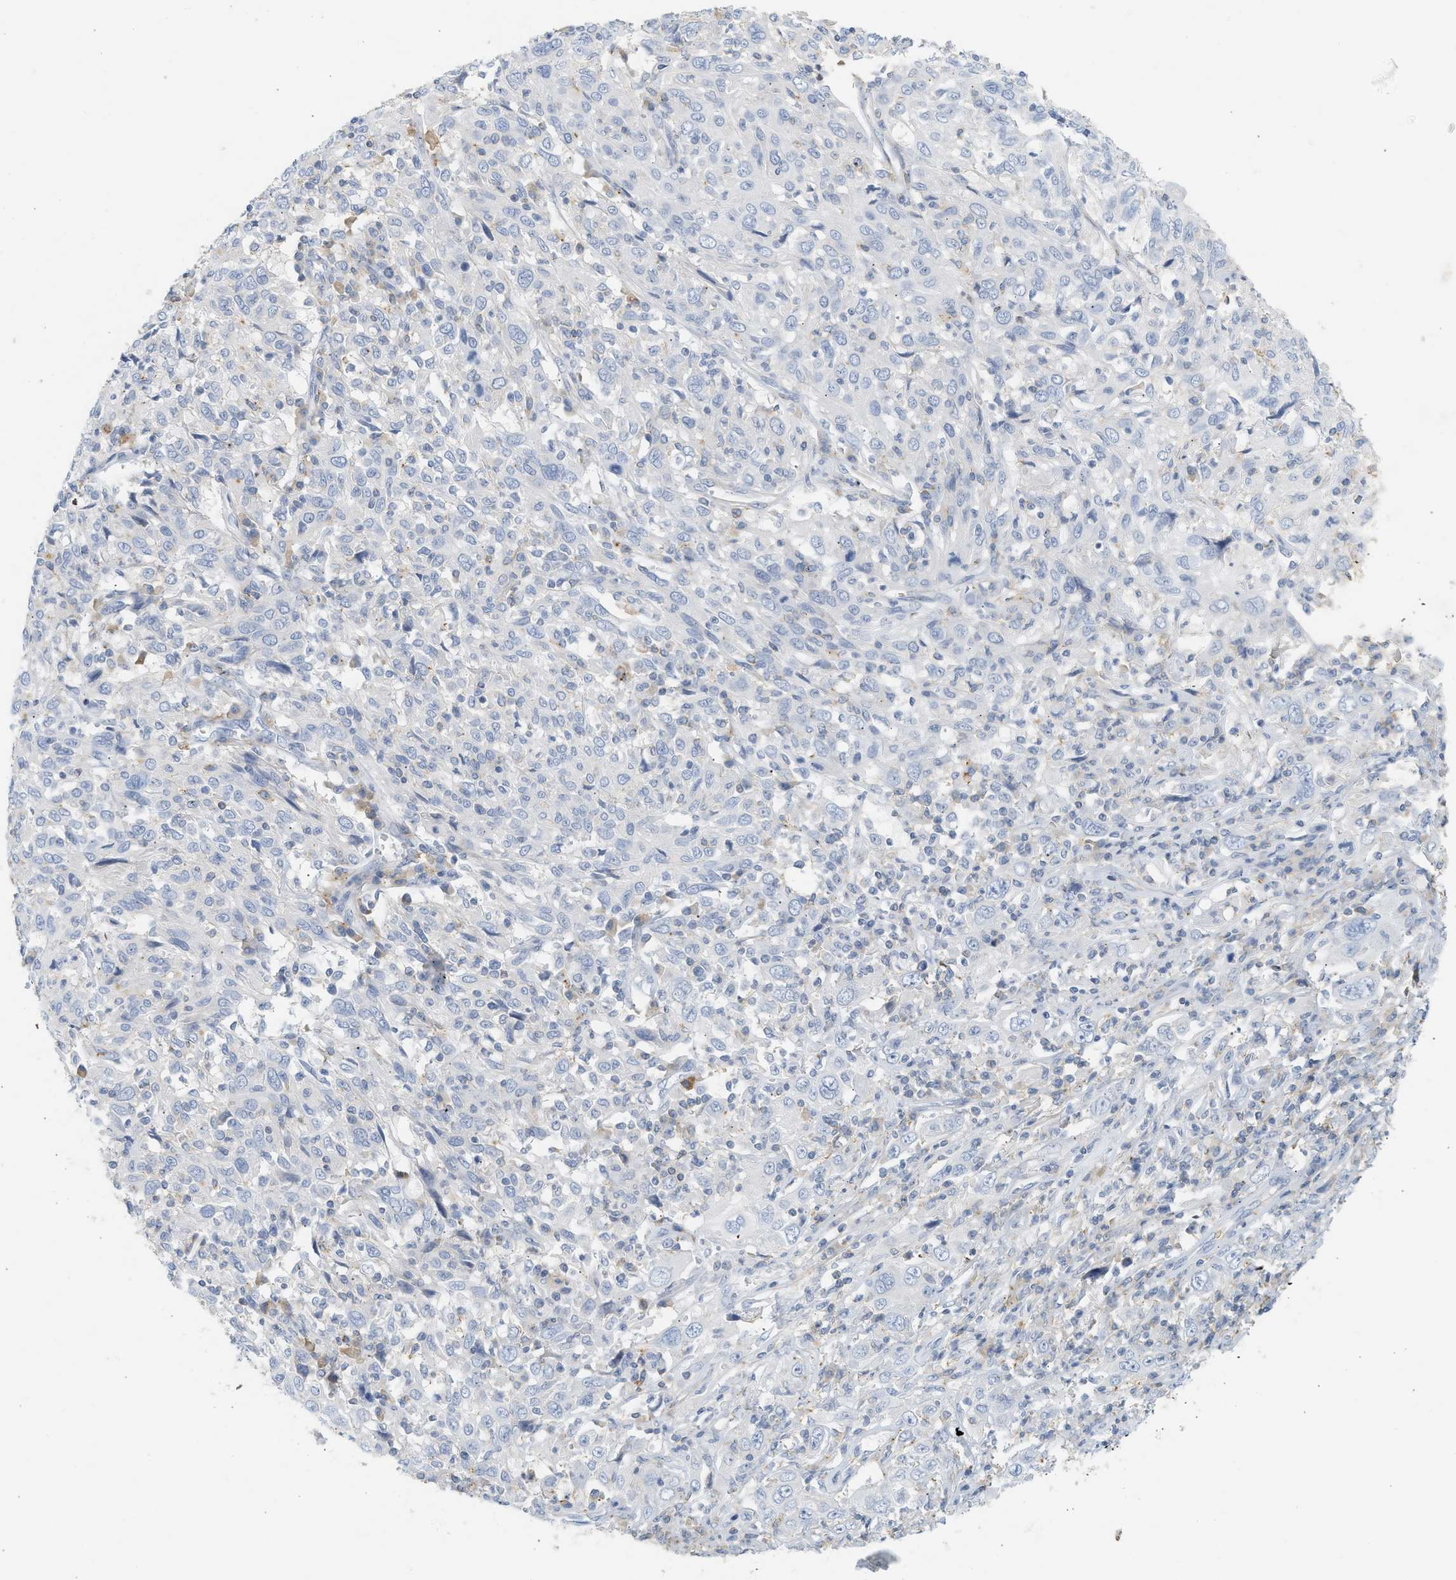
{"staining": {"intensity": "negative", "quantity": "none", "location": "none"}, "tissue": "cervical cancer", "cell_type": "Tumor cells", "image_type": "cancer", "snomed": [{"axis": "morphology", "description": "Squamous cell carcinoma, NOS"}, {"axis": "topography", "description": "Cervix"}], "caption": "High power microscopy image of an immunohistochemistry (IHC) photomicrograph of squamous cell carcinoma (cervical), revealing no significant expression in tumor cells. (DAB (3,3'-diaminobenzidine) immunohistochemistry with hematoxylin counter stain).", "gene": "BVES", "patient": {"sex": "female", "age": 46}}